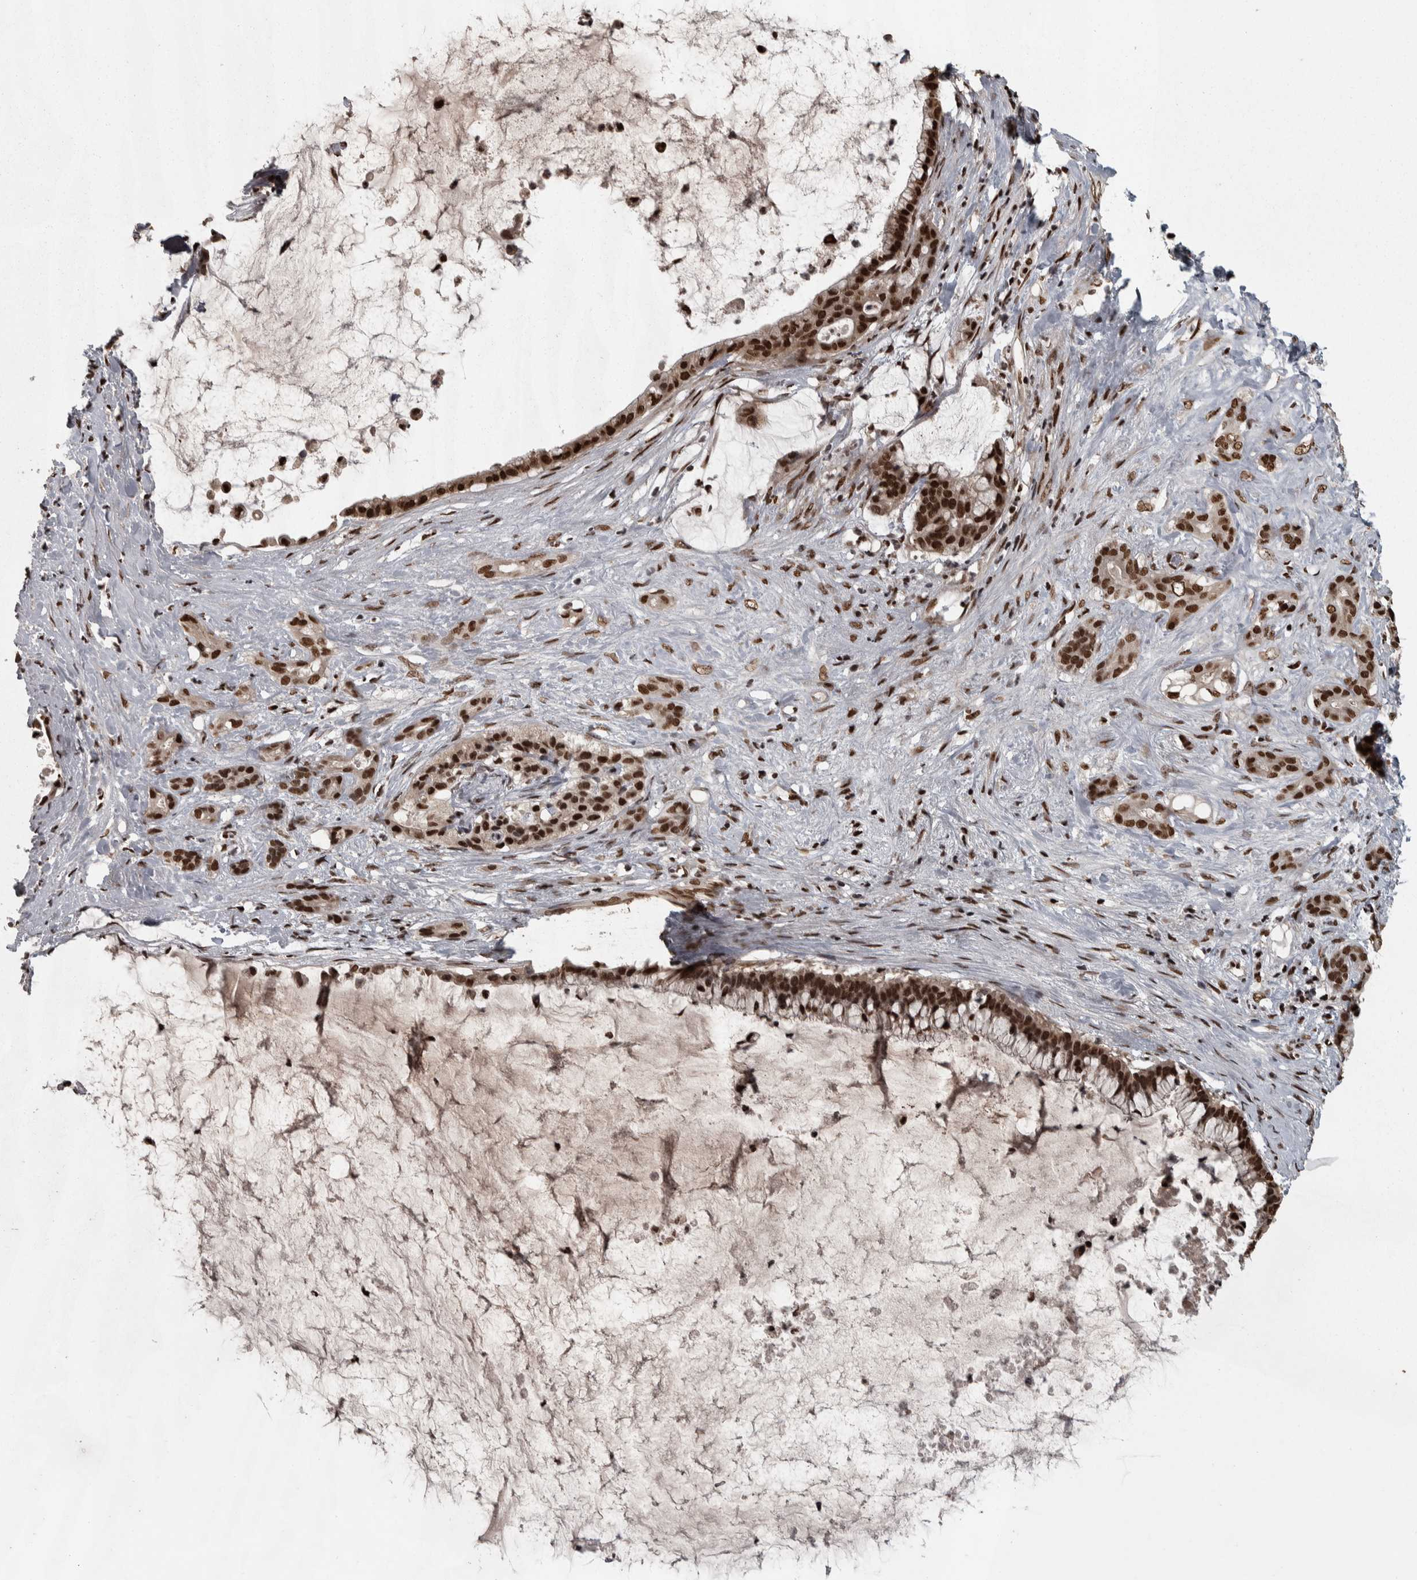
{"staining": {"intensity": "strong", "quantity": ">75%", "location": "nuclear"}, "tissue": "pancreatic cancer", "cell_type": "Tumor cells", "image_type": "cancer", "snomed": [{"axis": "morphology", "description": "Adenocarcinoma, NOS"}, {"axis": "topography", "description": "Pancreas"}], "caption": "This image demonstrates adenocarcinoma (pancreatic) stained with IHC to label a protein in brown. The nuclear of tumor cells show strong positivity for the protein. Nuclei are counter-stained blue.", "gene": "ZFHX4", "patient": {"sex": "male", "age": 41}}